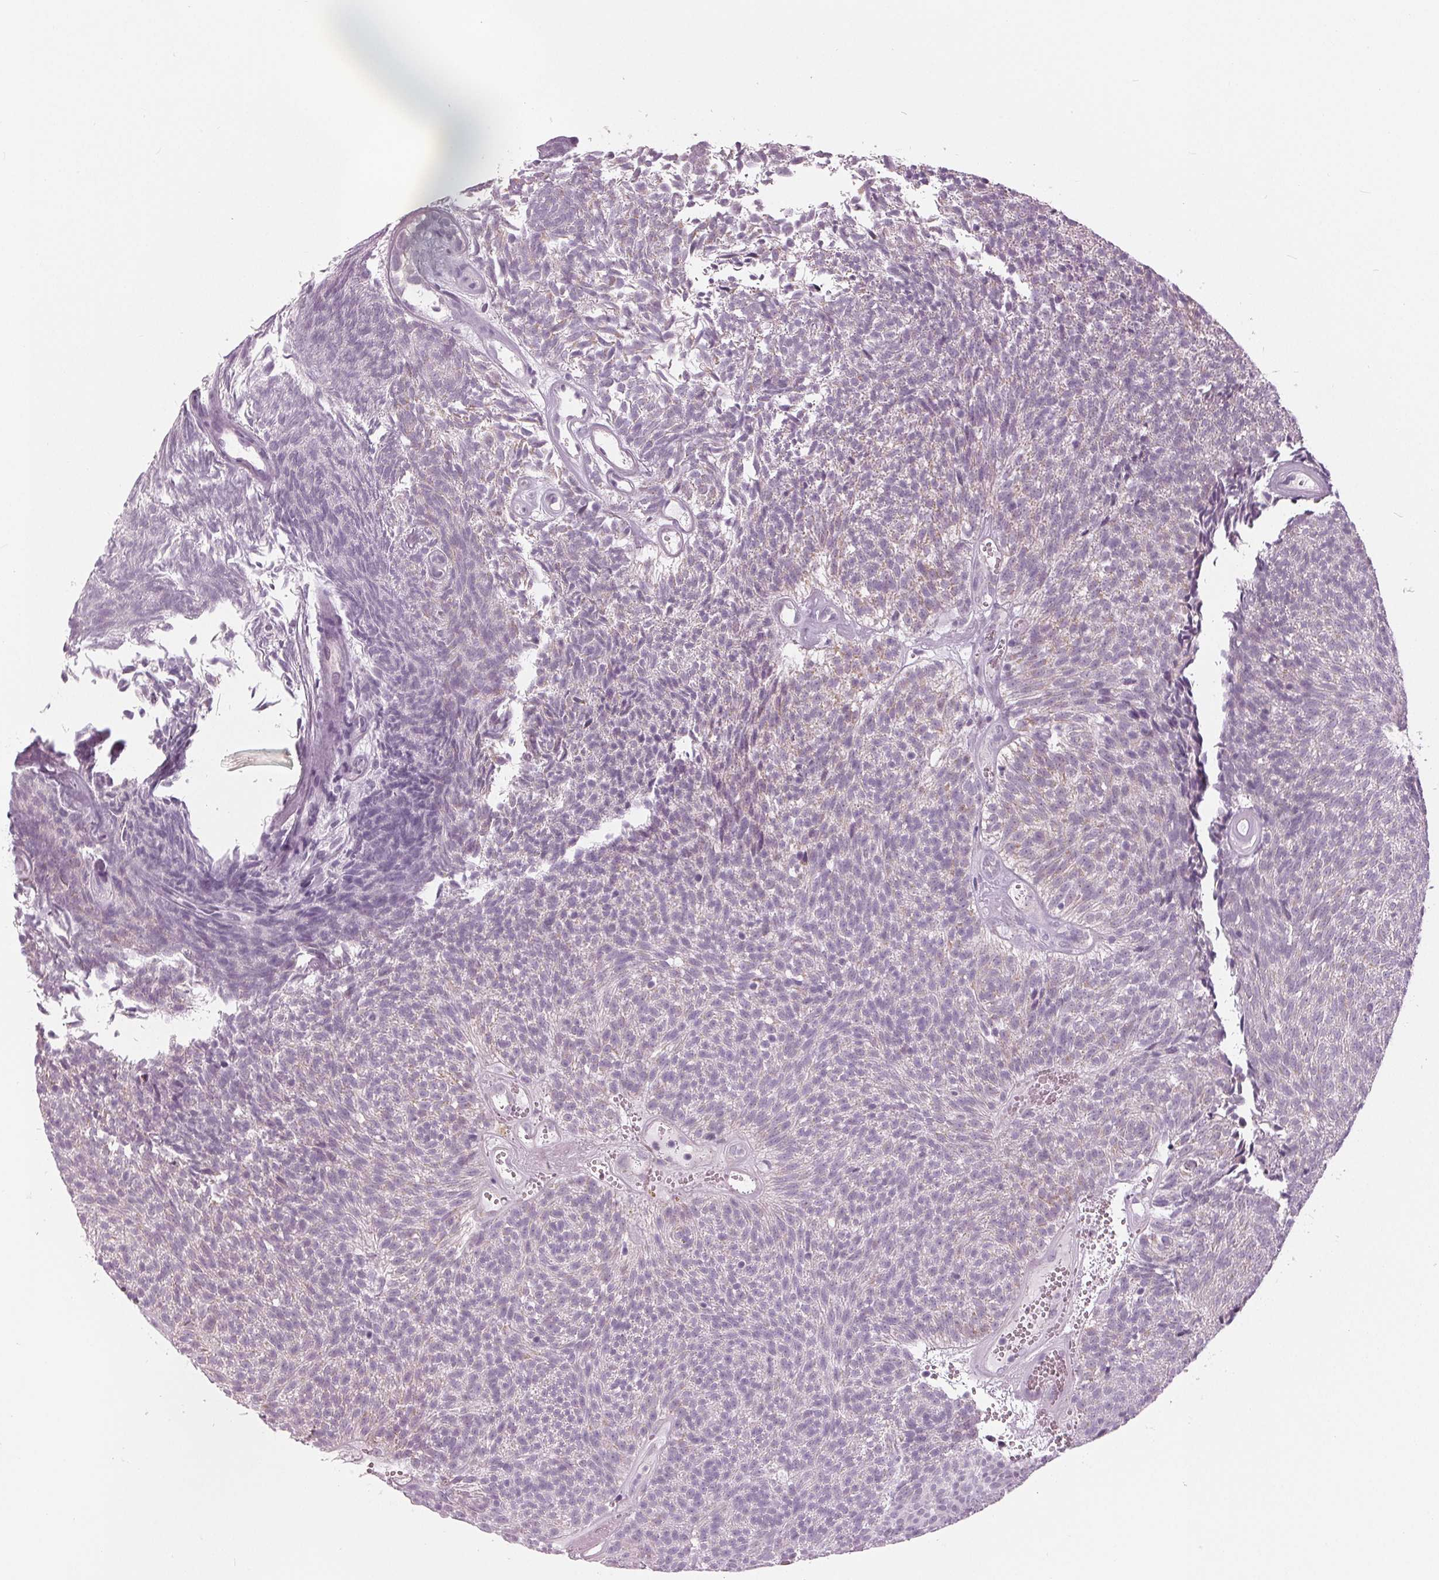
{"staining": {"intensity": "negative", "quantity": "none", "location": "none"}, "tissue": "urothelial cancer", "cell_type": "Tumor cells", "image_type": "cancer", "snomed": [{"axis": "morphology", "description": "Urothelial carcinoma, Low grade"}, {"axis": "topography", "description": "Urinary bladder"}], "caption": "DAB (3,3'-diaminobenzidine) immunohistochemical staining of human low-grade urothelial carcinoma demonstrates no significant expression in tumor cells.", "gene": "SAMD4A", "patient": {"sex": "male", "age": 77}}